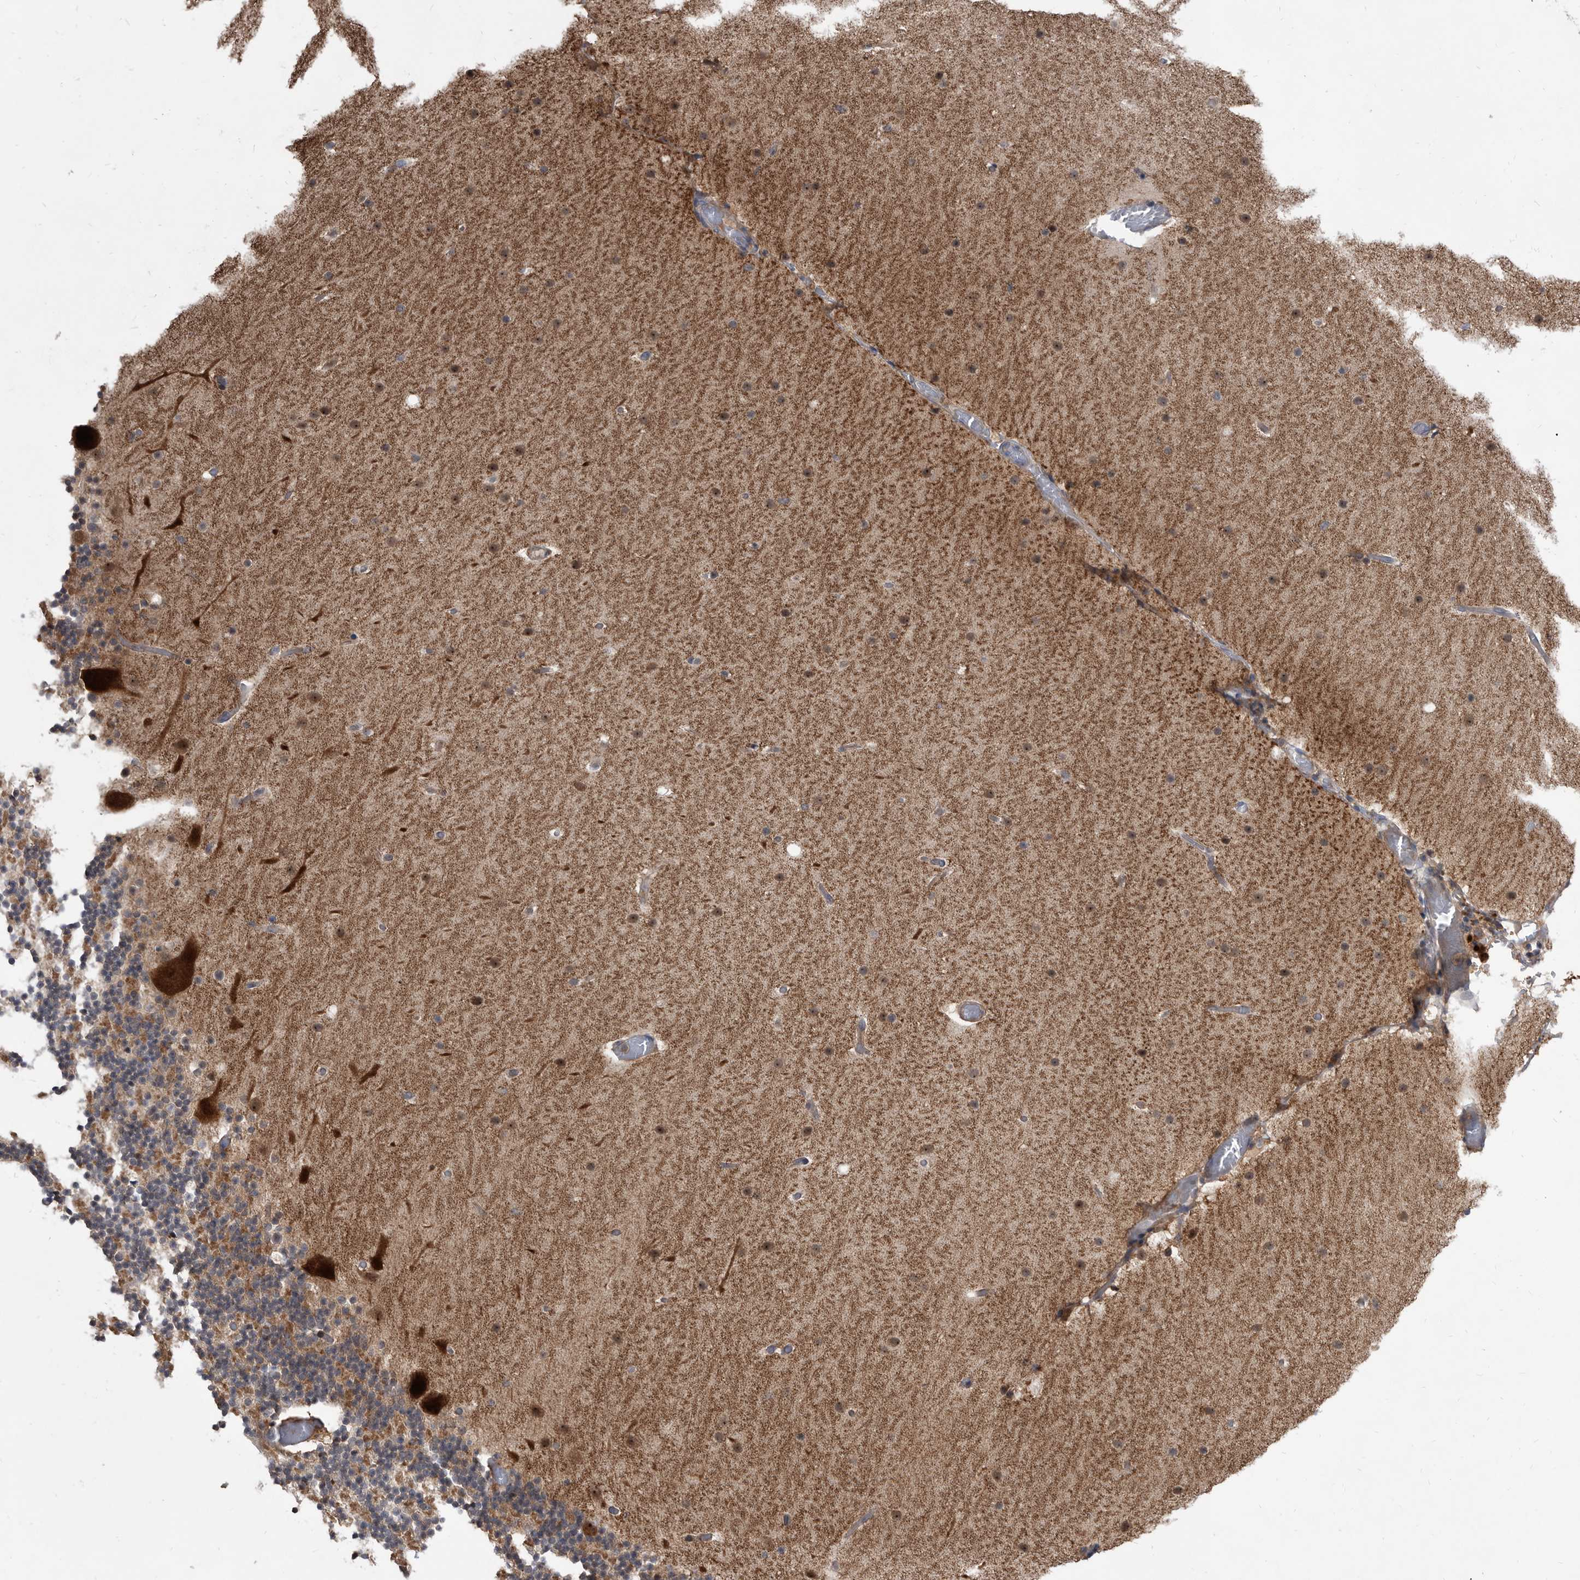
{"staining": {"intensity": "negative", "quantity": "none", "location": "none"}, "tissue": "cerebellum", "cell_type": "Cells in granular layer", "image_type": "normal", "snomed": [{"axis": "morphology", "description": "Normal tissue, NOS"}, {"axis": "topography", "description": "Cerebellum"}], "caption": "DAB (3,3'-diaminobenzidine) immunohistochemical staining of normal cerebellum displays no significant expression in cells in granular layer.", "gene": "APEH", "patient": {"sex": "male", "age": 57}}